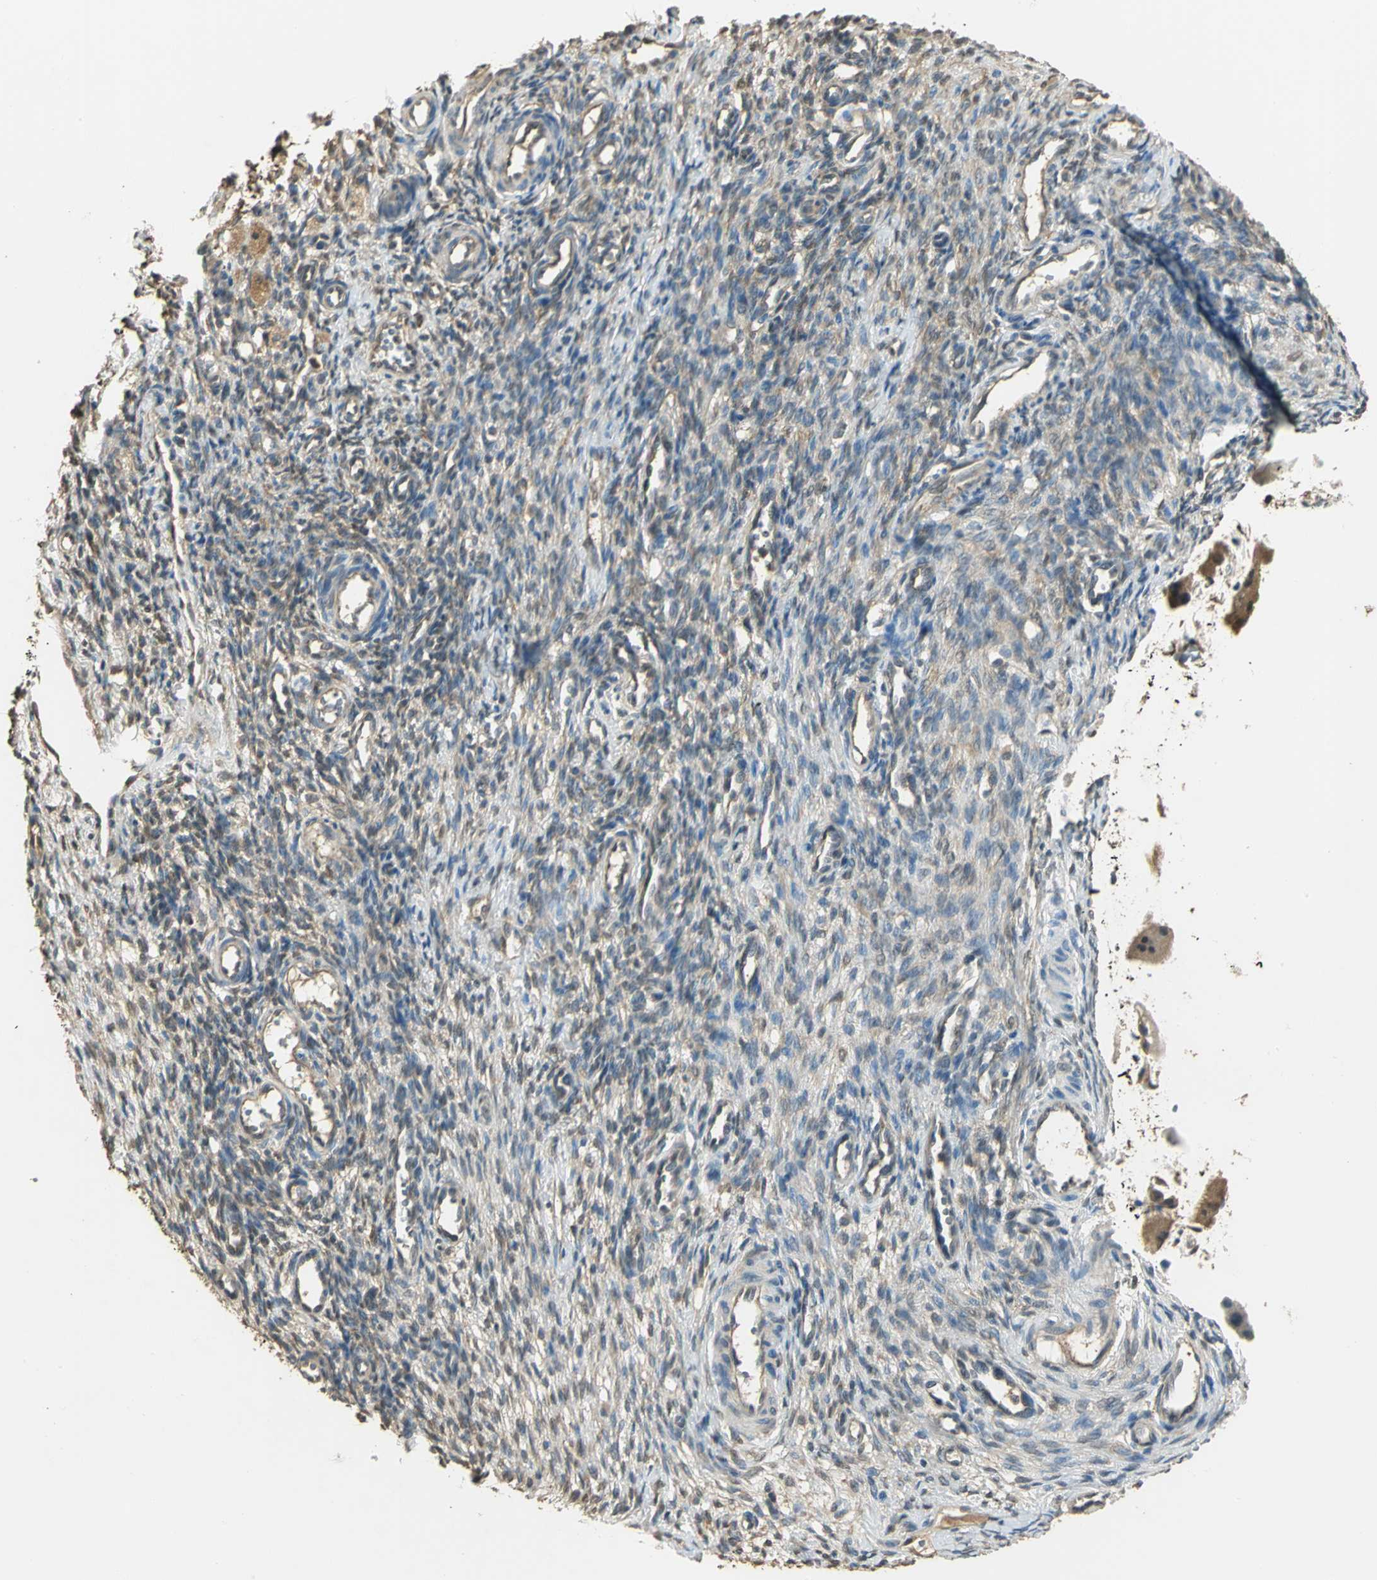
{"staining": {"intensity": "weak", "quantity": "25%-75%", "location": "cytoplasmic/membranous"}, "tissue": "ovary", "cell_type": "Ovarian stroma cells", "image_type": "normal", "snomed": [{"axis": "morphology", "description": "Normal tissue, NOS"}, {"axis": "topography", "description": "Ovary"}], "caption": "A micrograph of ovary stained for a protein shows weak cytoplasmic/membranous brown staining in ovarian stroma cells.", "gene": "PARK7", "patient": {"sex": "female", "age": 33}}